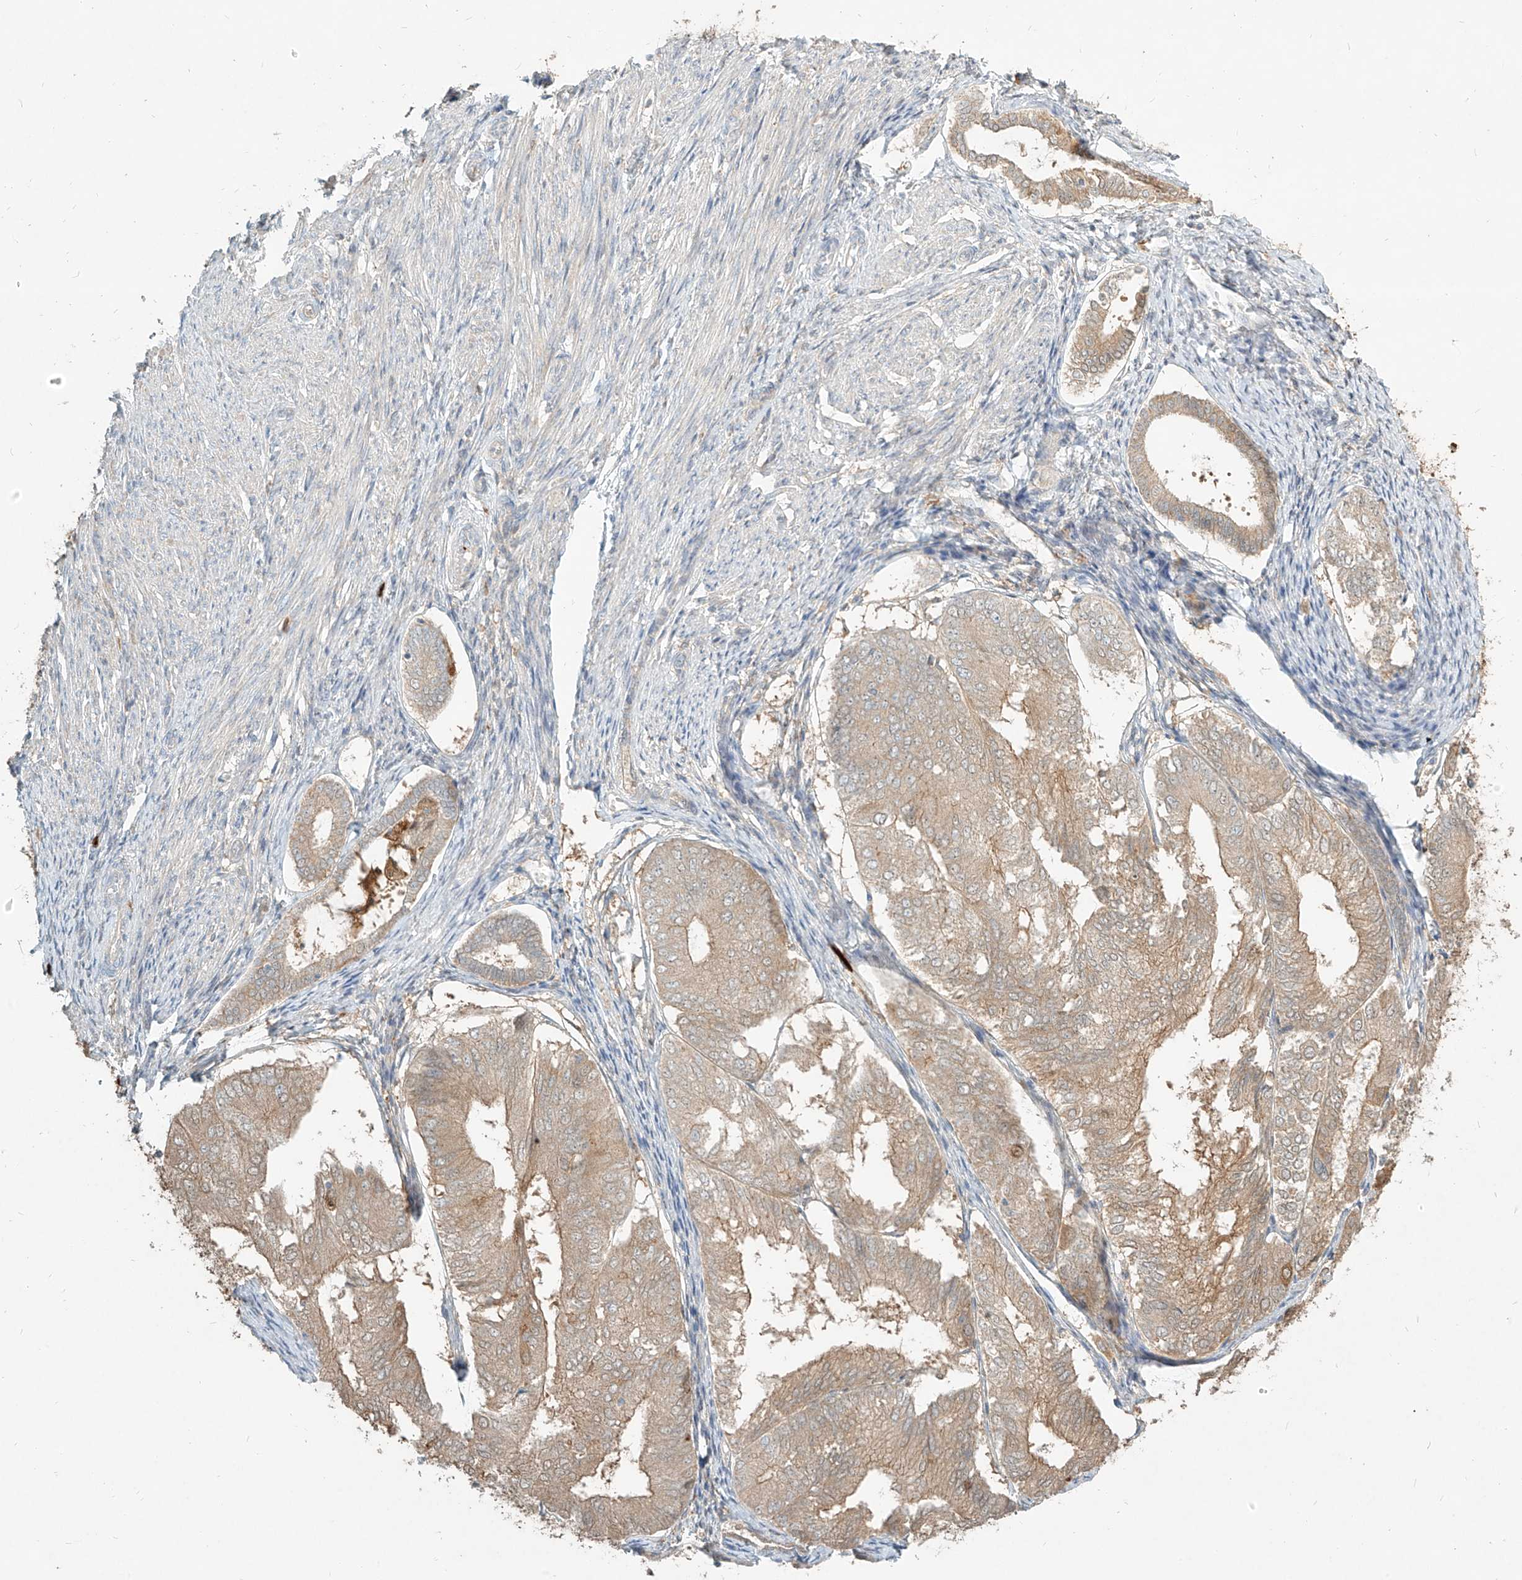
{"staining": {"intensity": "moderate", "quantity": ">75%", "location": "cytoplasmic/membranous"}, "tissue": "endometrial cancer", "cell_type": "Tumor cells", "image_type": "cancer", "snomed": [{"axis": "morphology", "description": "Adenocarcinoma, NOS"}, {"axis": "topography", "description": "Endometrium"}], "caption": "Tumor cells reveal medium levels of moderate cytoplasmic/membranous expression in about >75% of cells in adenocarcinoma (endometrial).", "gene": "PGD", "patient": {"sex": "female", "age": 81}}